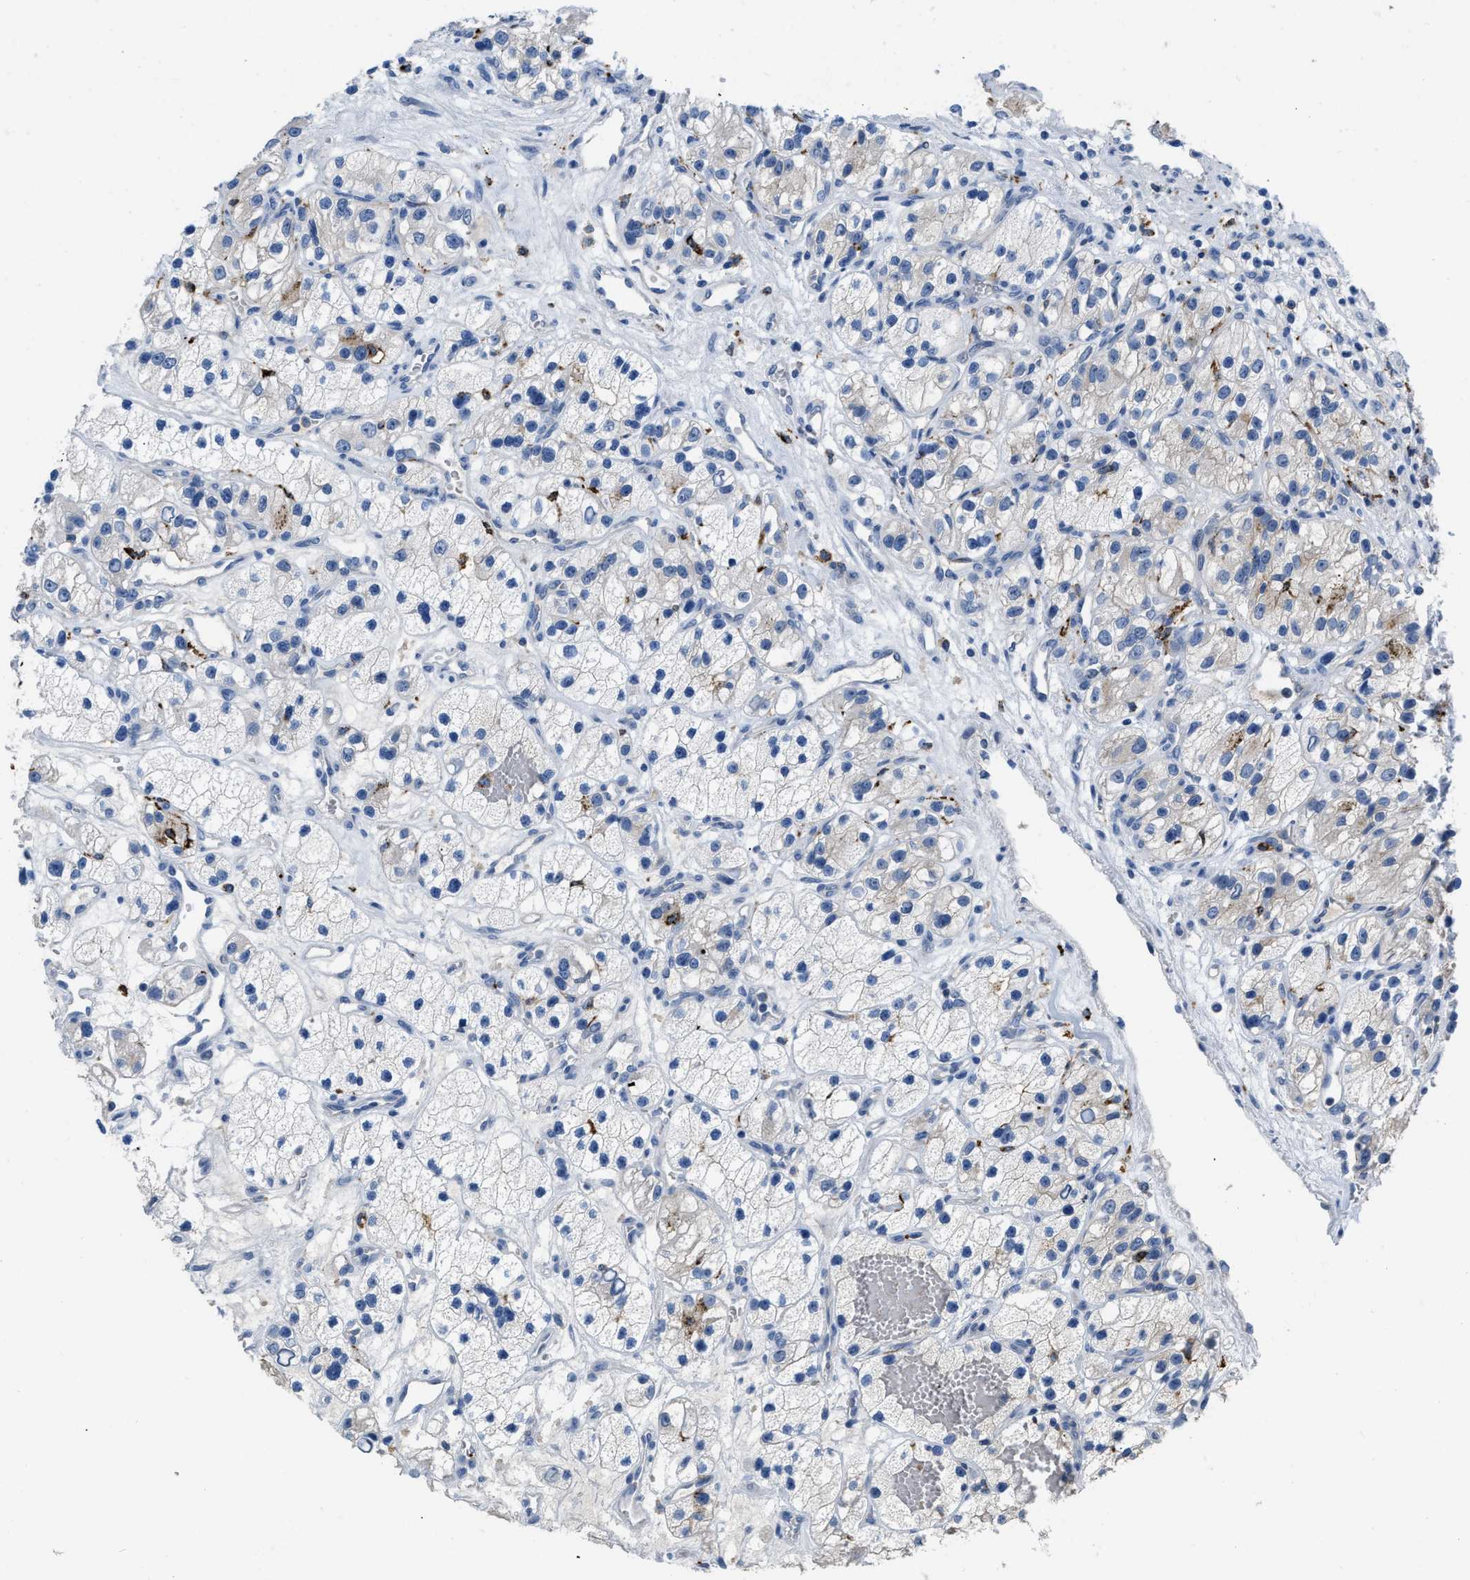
{"staining": {"intensity": "negative", "quantity": "none", "location": "none"}, "tissue": "renal cancer", "cell_type": "Tumor cells", "image_type": "cancer", "snomed": [{"axis": "morphology", "description": "Adenocarcinoma, NOS"}, {"axis": "topography", "description": "Kidney"}], "caption": "Tumor cells are negative for protein expression in human renal cancer.", "gene": "FGF18", "patient": {"sex": "female", "age": 57}}